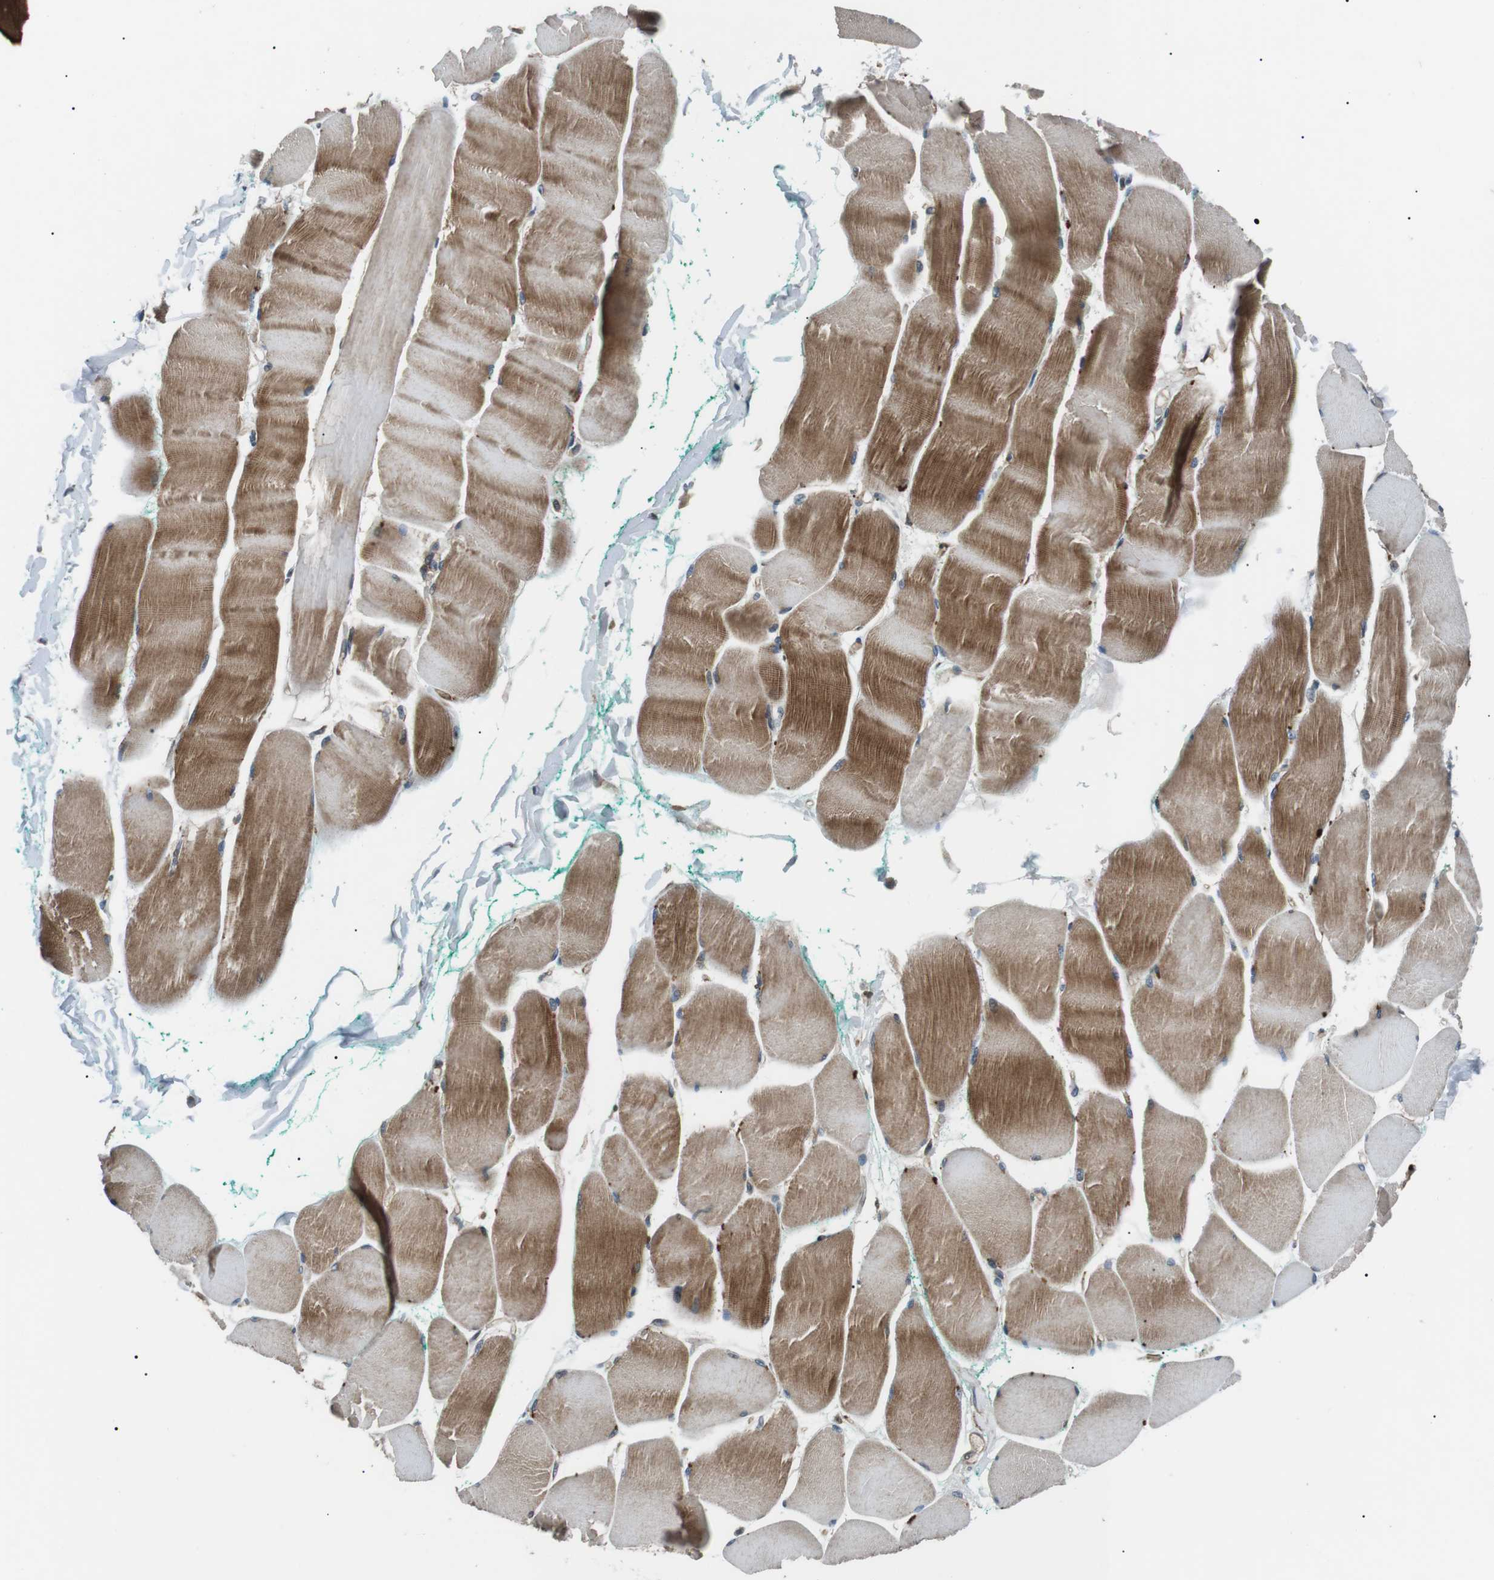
{"staining": {"intensity": "moderate", "quantity": "25%-75%", "location": "cytoplasmic/membranous"}, "tissue": "skeletal muscle", "cell_type": "Myocytes", "image_type": "normal", "snomed": [{"axis": "morphology", "description": "Normal tissue, NOS"}, {"axis": "morphology", "description": "Squamous cell carcinoma, NOS"}, {"axis": "topography", "description": "Skeletal muscle"}], "caption": "Moderate cytoplasmic/membranous protein expression is present in about 25%-75% of myocytes in skeletal muscle. The staining is performed using DAB brown chromogen to label protein expression. The nuclei are counter-stained blue using hematoxylin.", "gene": "GPR161", "patient": {"sex": "male", "age": 51}}